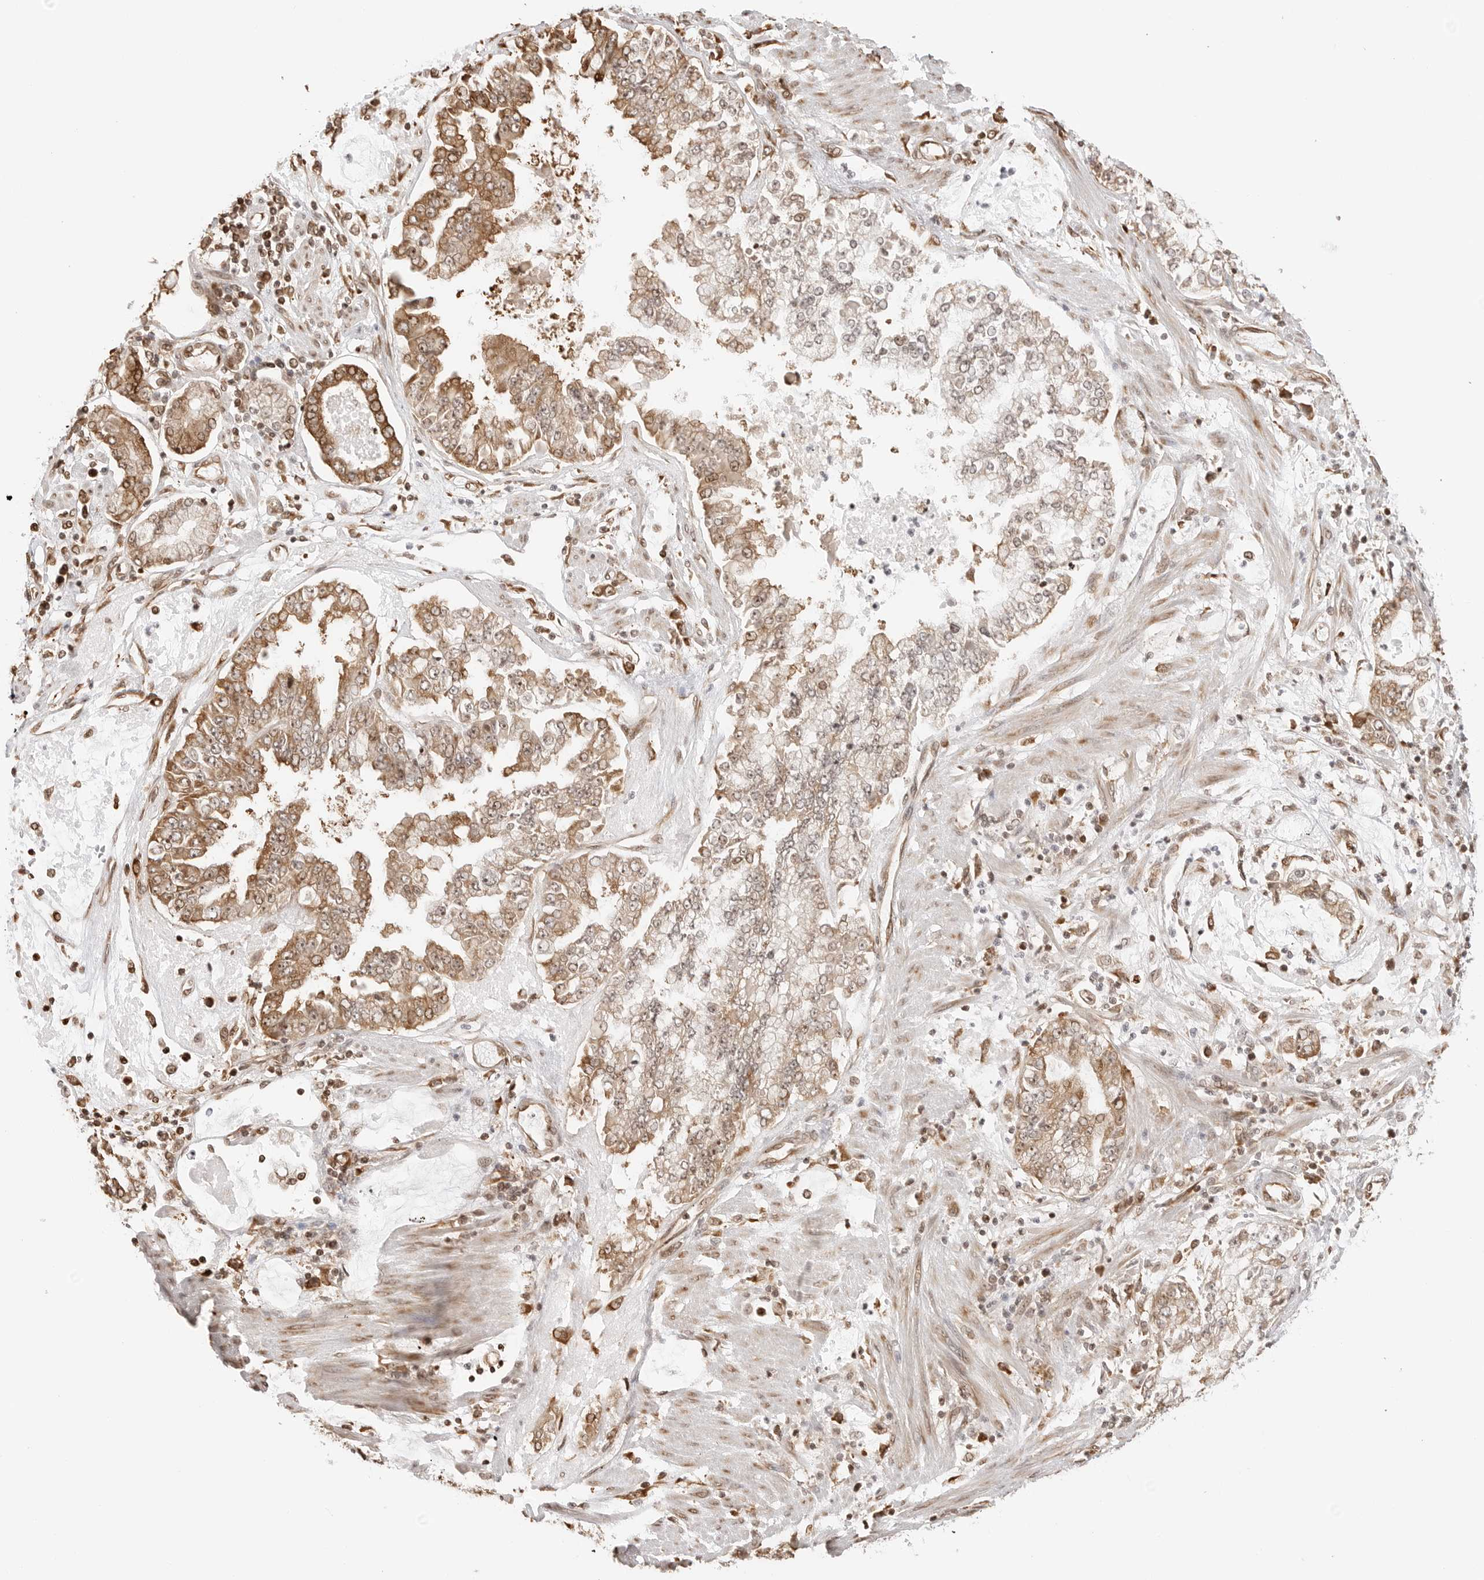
{"staining": {"intensity": "moderate", "quantity": ">75%", "location": "cytoplasmic/membranous,nuclear"}, "tissue": "stomach cancer", "cell_type": "Tumor cells", "image_type": "cancer", "snomed": [{"axis": "morphology", "description": "Adenocarcinoma, NOS"}, {"axis": "topography", "description": "Stomach"}], "caption": "Immunohistochemistry (IHC) of stomach cancer exhibits medium levels of moderate cytoplasmic/membranous and nuclear positivity in about >75% of tumor cells. (IHC, brightfield microscopy, high magnification).", "gene": "FKBP14", "patient": {"sex": "male", "age": 76}}